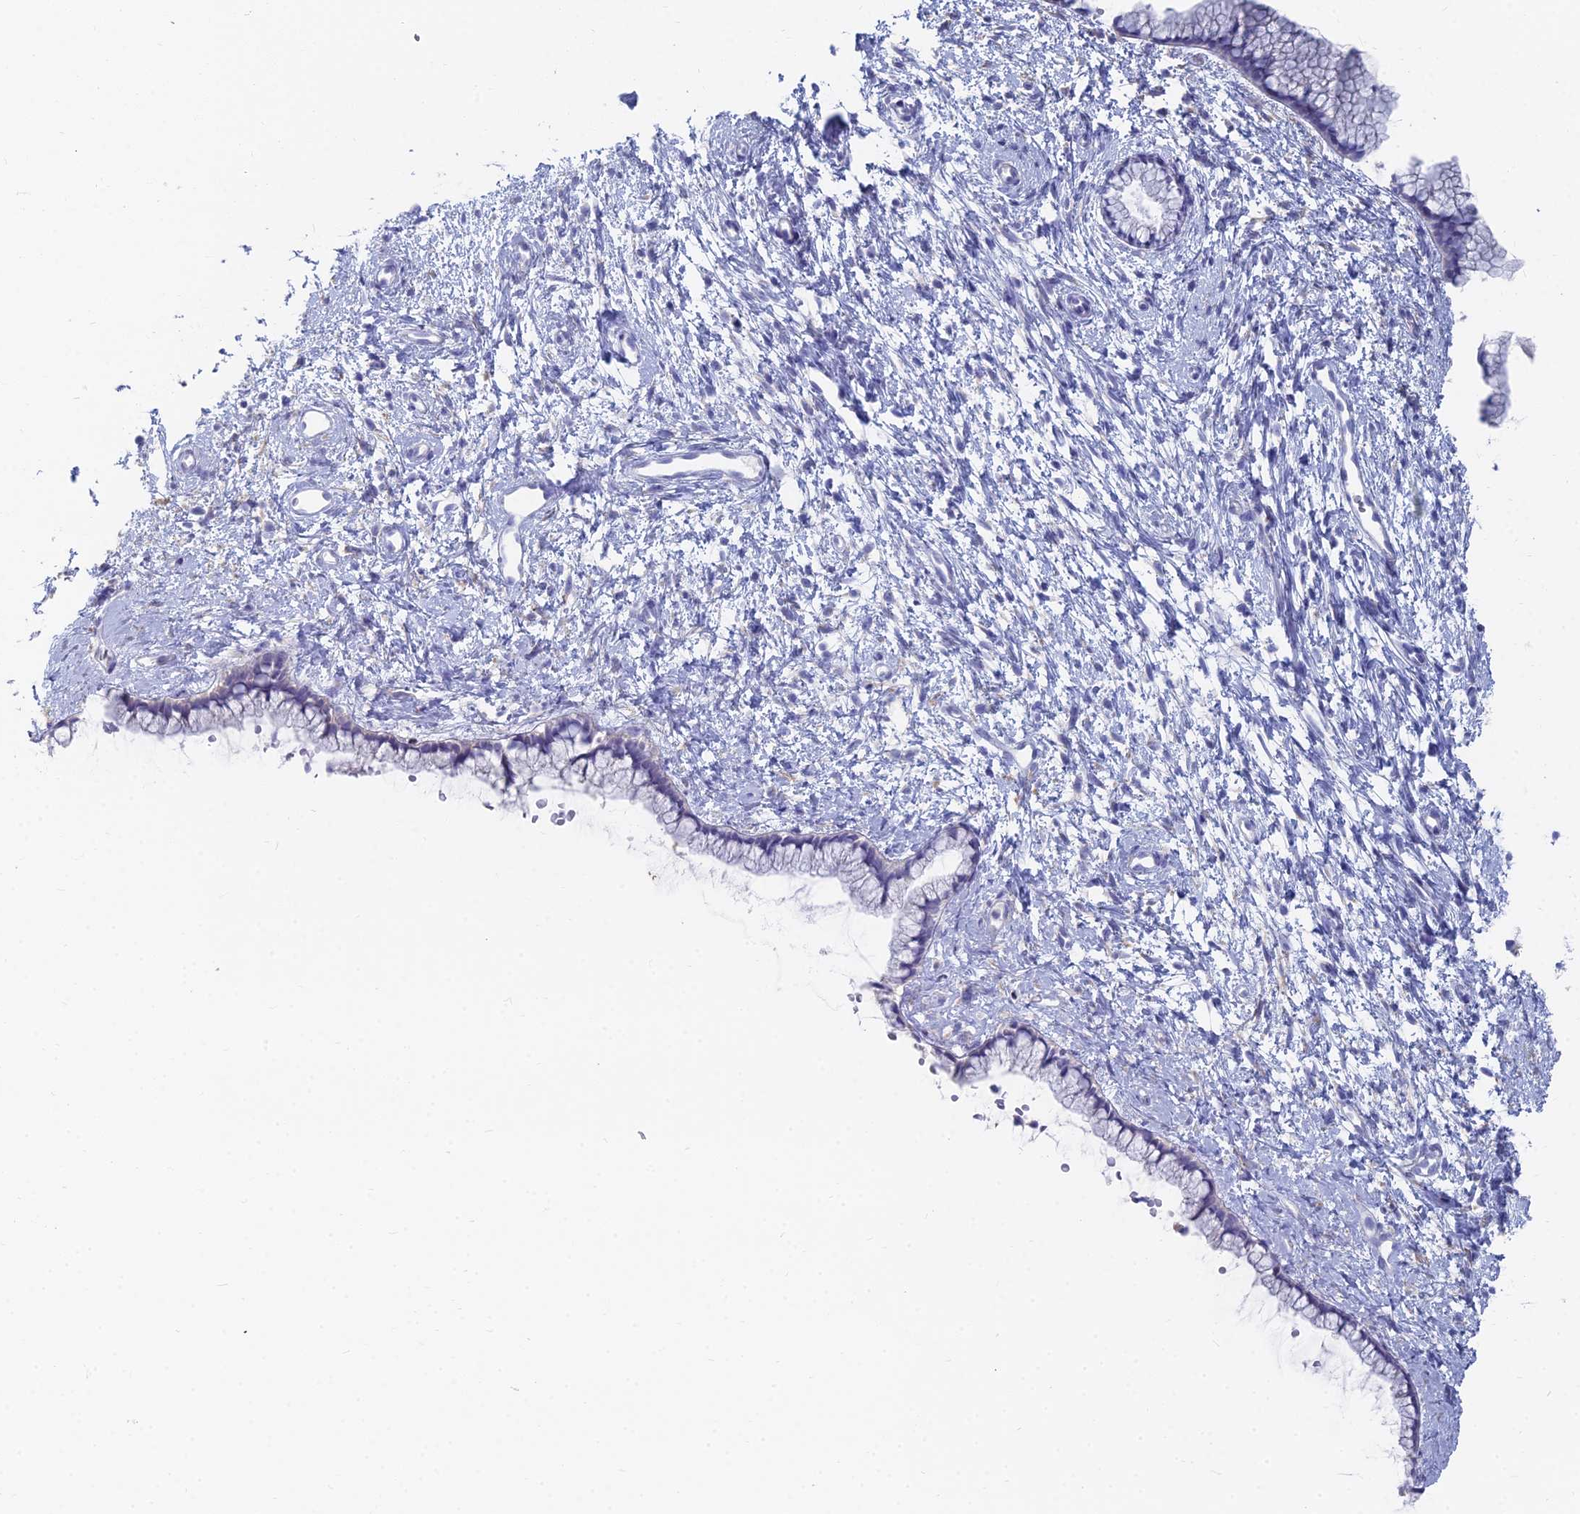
{"staining": {"intensity": "negative", "quantity": "none", "location": "none"}, "tissue": "cervix", "cell_type": "Glandular cells", "image_type": "normal", "snomed": [{"axis": "morphology", "description": "Normal tissue, NOS"}, {"axis": "topography", "description": "Cervix"}], "caption": "Cervix was stained to show a protein in brown. There is no significant staining in glandular cells. (DAB immunohistochemistry (IHC) with hematoxylin counter stain).", "gene": "TNNT3", "patient": {"sex": "female", "age": 57}}